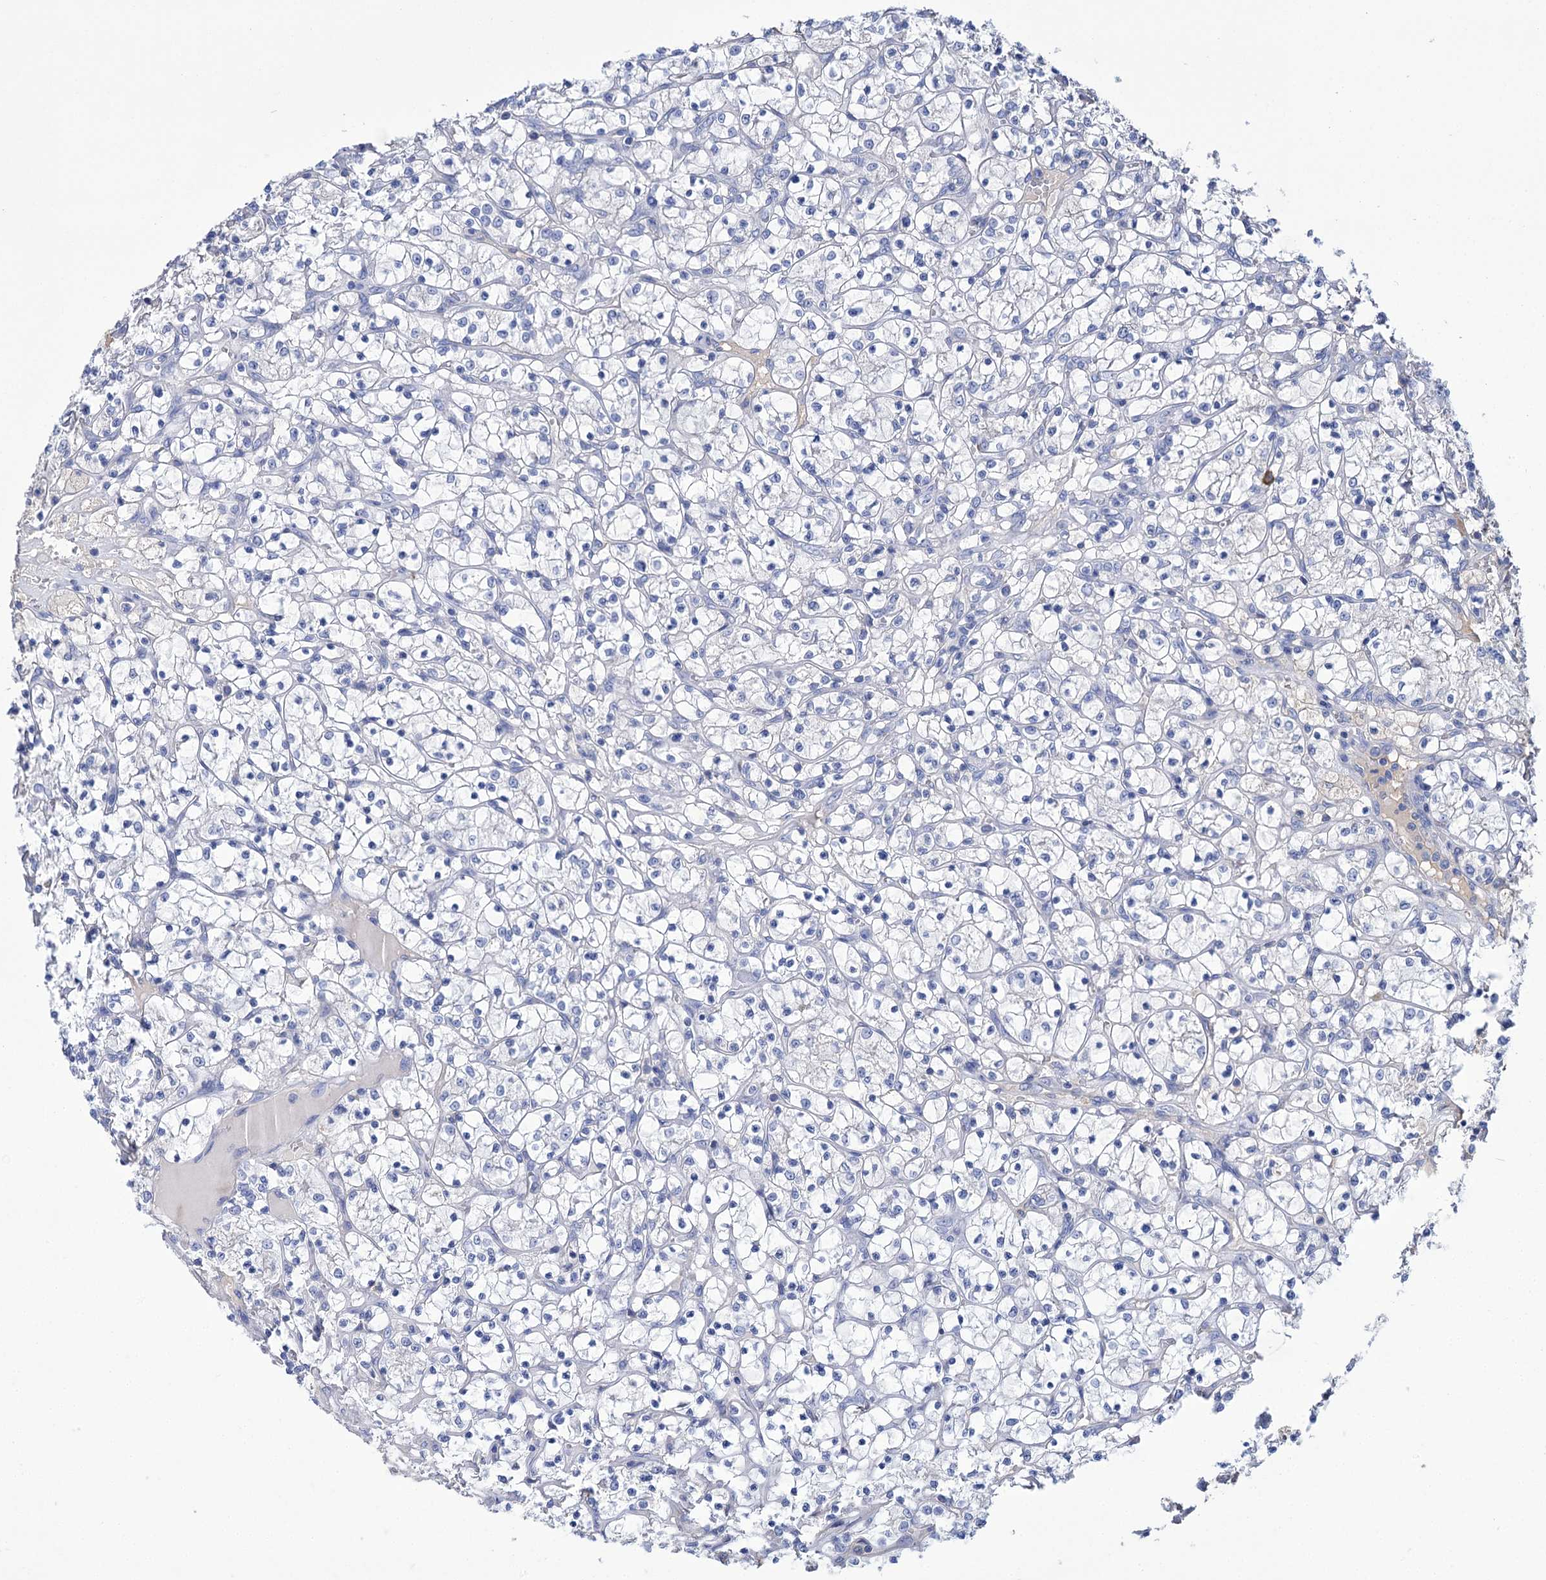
{"staining": {"intensity": "negative", "quantity": "none", "location": "none"}, "tissue": "renal cancer", "cell_type": "Tumor cells", "image_type": "cancer", "snomed": [{"axis": "morphology", "description": "Adenocarcinoma, NOS"}, {"axis": "topography", "description": "Kidney"}], "caption": "Immunohistochemical staining of human adenocarcinoma (renal) shows no significant expression in tumor cells. The staining was performed using DAB (3,3'-diaminobenzidine) to visualize the protein expression in brown, while the nuclei were stained in blue with hematoxylin (Magnification: 20x).", "gene": "FBXW12", "patient": {"sex": "female", "age": 69}}